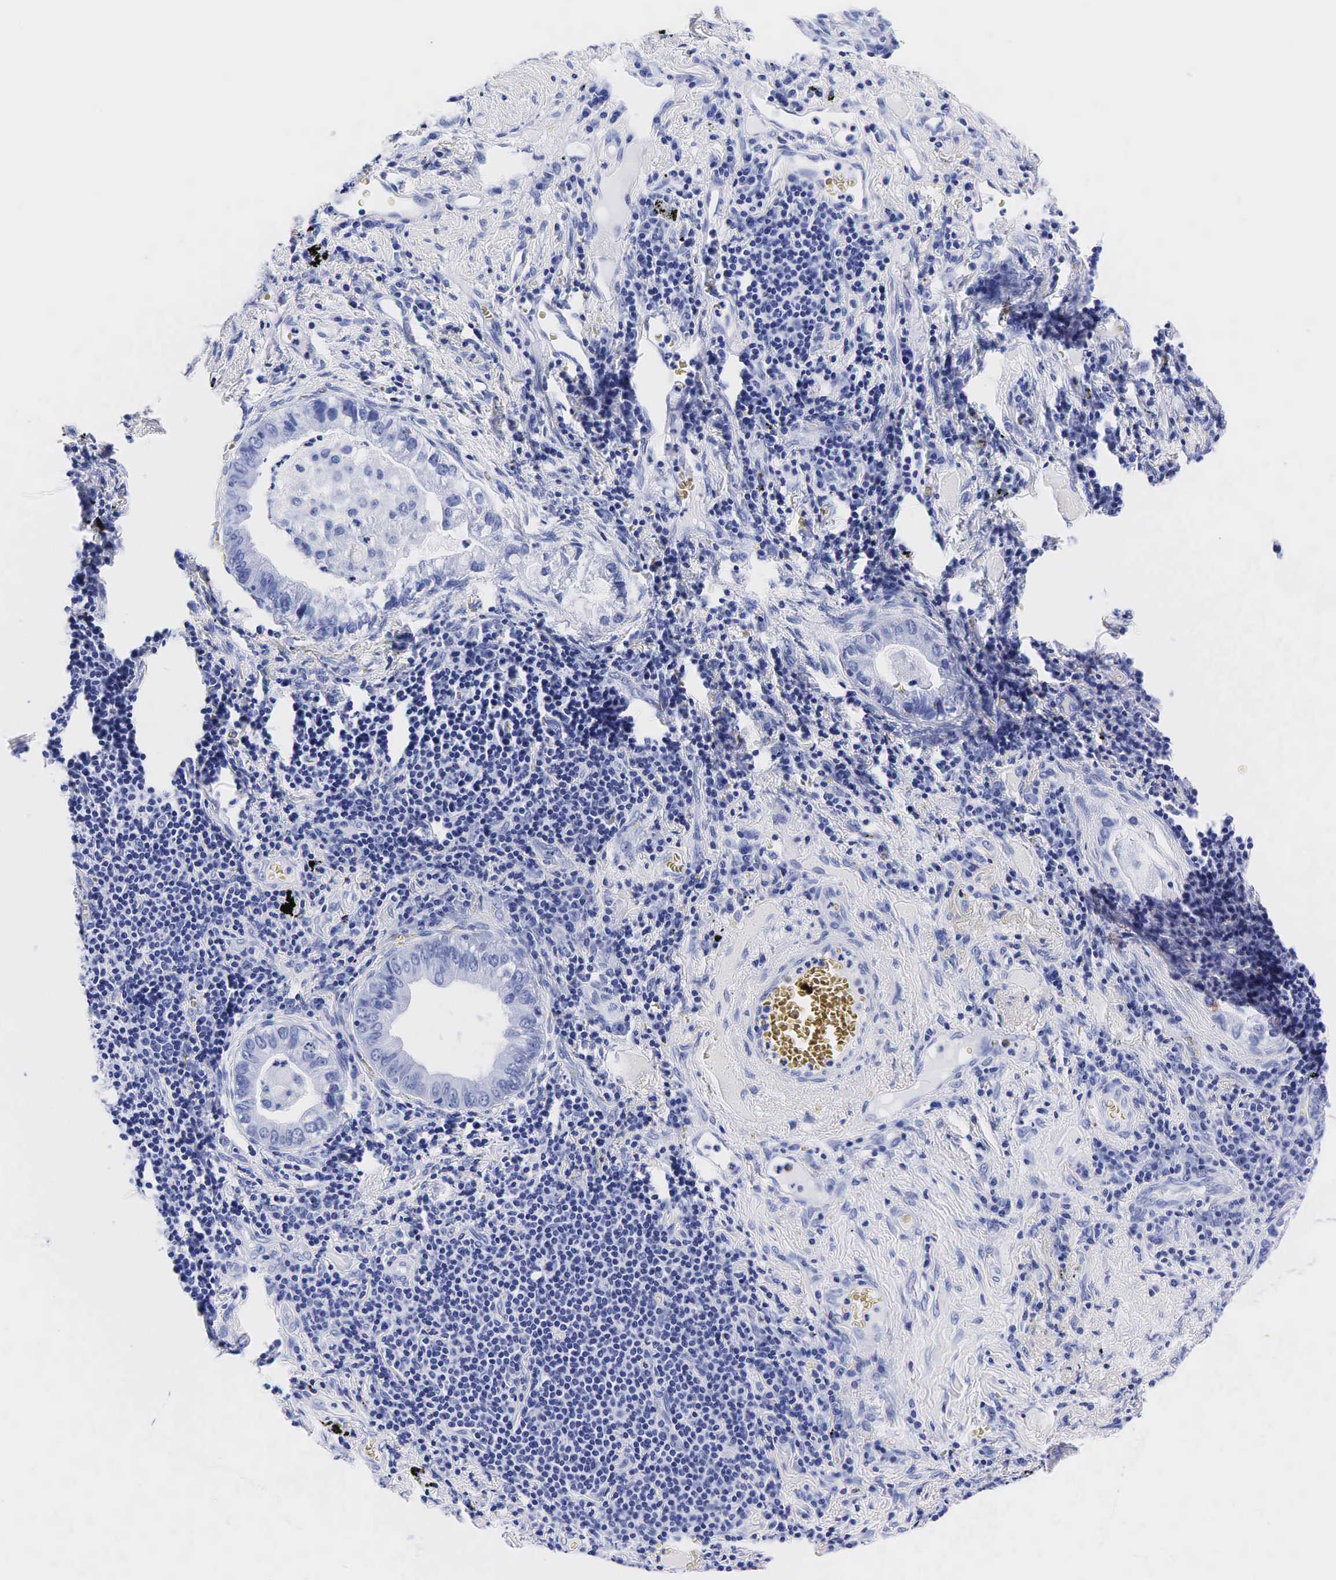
{"staining": {"intensity": "negative", "quantity": "none", "location": "none"}, "tissue": "lung cancer", "cell_type": "Tumor cells", "image_type": "cancer", "snomed": [{"axis": "morphology", "description": "Adenocarcinoma, NOS"}, {"axis": "topography", "description": "Lung"}], "caption": "Immunohistochemistry micrograph of human lung adenocarcinoma stained for a protein (brown), which demonstrates no positivity in tumor cells.", "gene": "TG", "patient": {"sex": "female", "age": 50}}